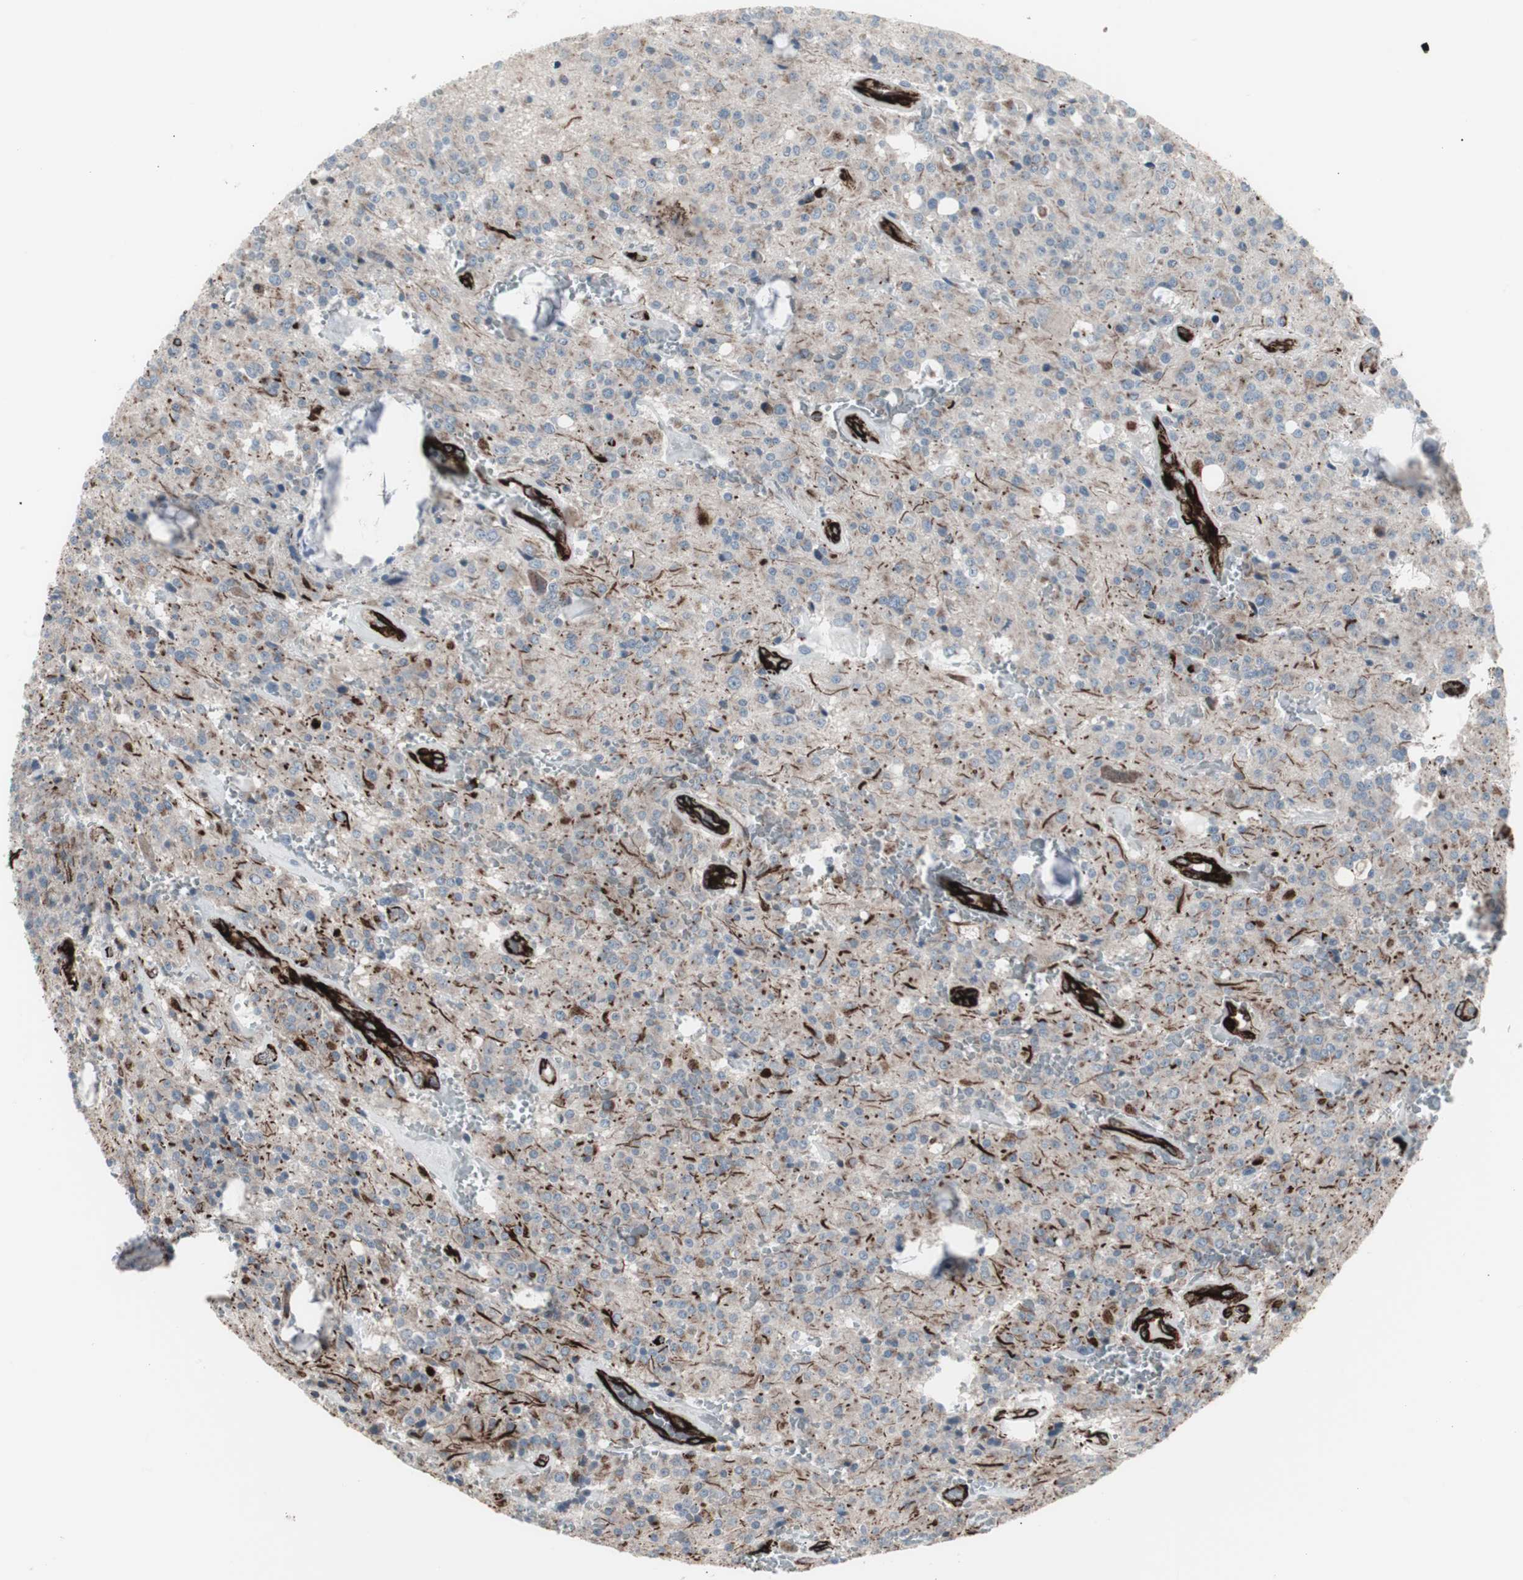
{"staining": {"intensity": "weak", "quantity": "25%-75%", "location": "cytoplasmic/membranous"}, "tissue": "glioma", "cell_type": "Tumor cells", "image_type": "cancer", "snomed": [{"axis": "morphology", "description": "Glioma, malignant, Low grade"}, {"axis": "topography", "description": "Brain"}], "caption": "The photomicrograph demonstrates immunohistochemical staining of glioma. There is weak cytoplasmic/membranous positivity is appreciated in approximately 25%-75% of tumor cells.", "gene": "PDGFA", "patient": {"sex": "male", "age": 58}}